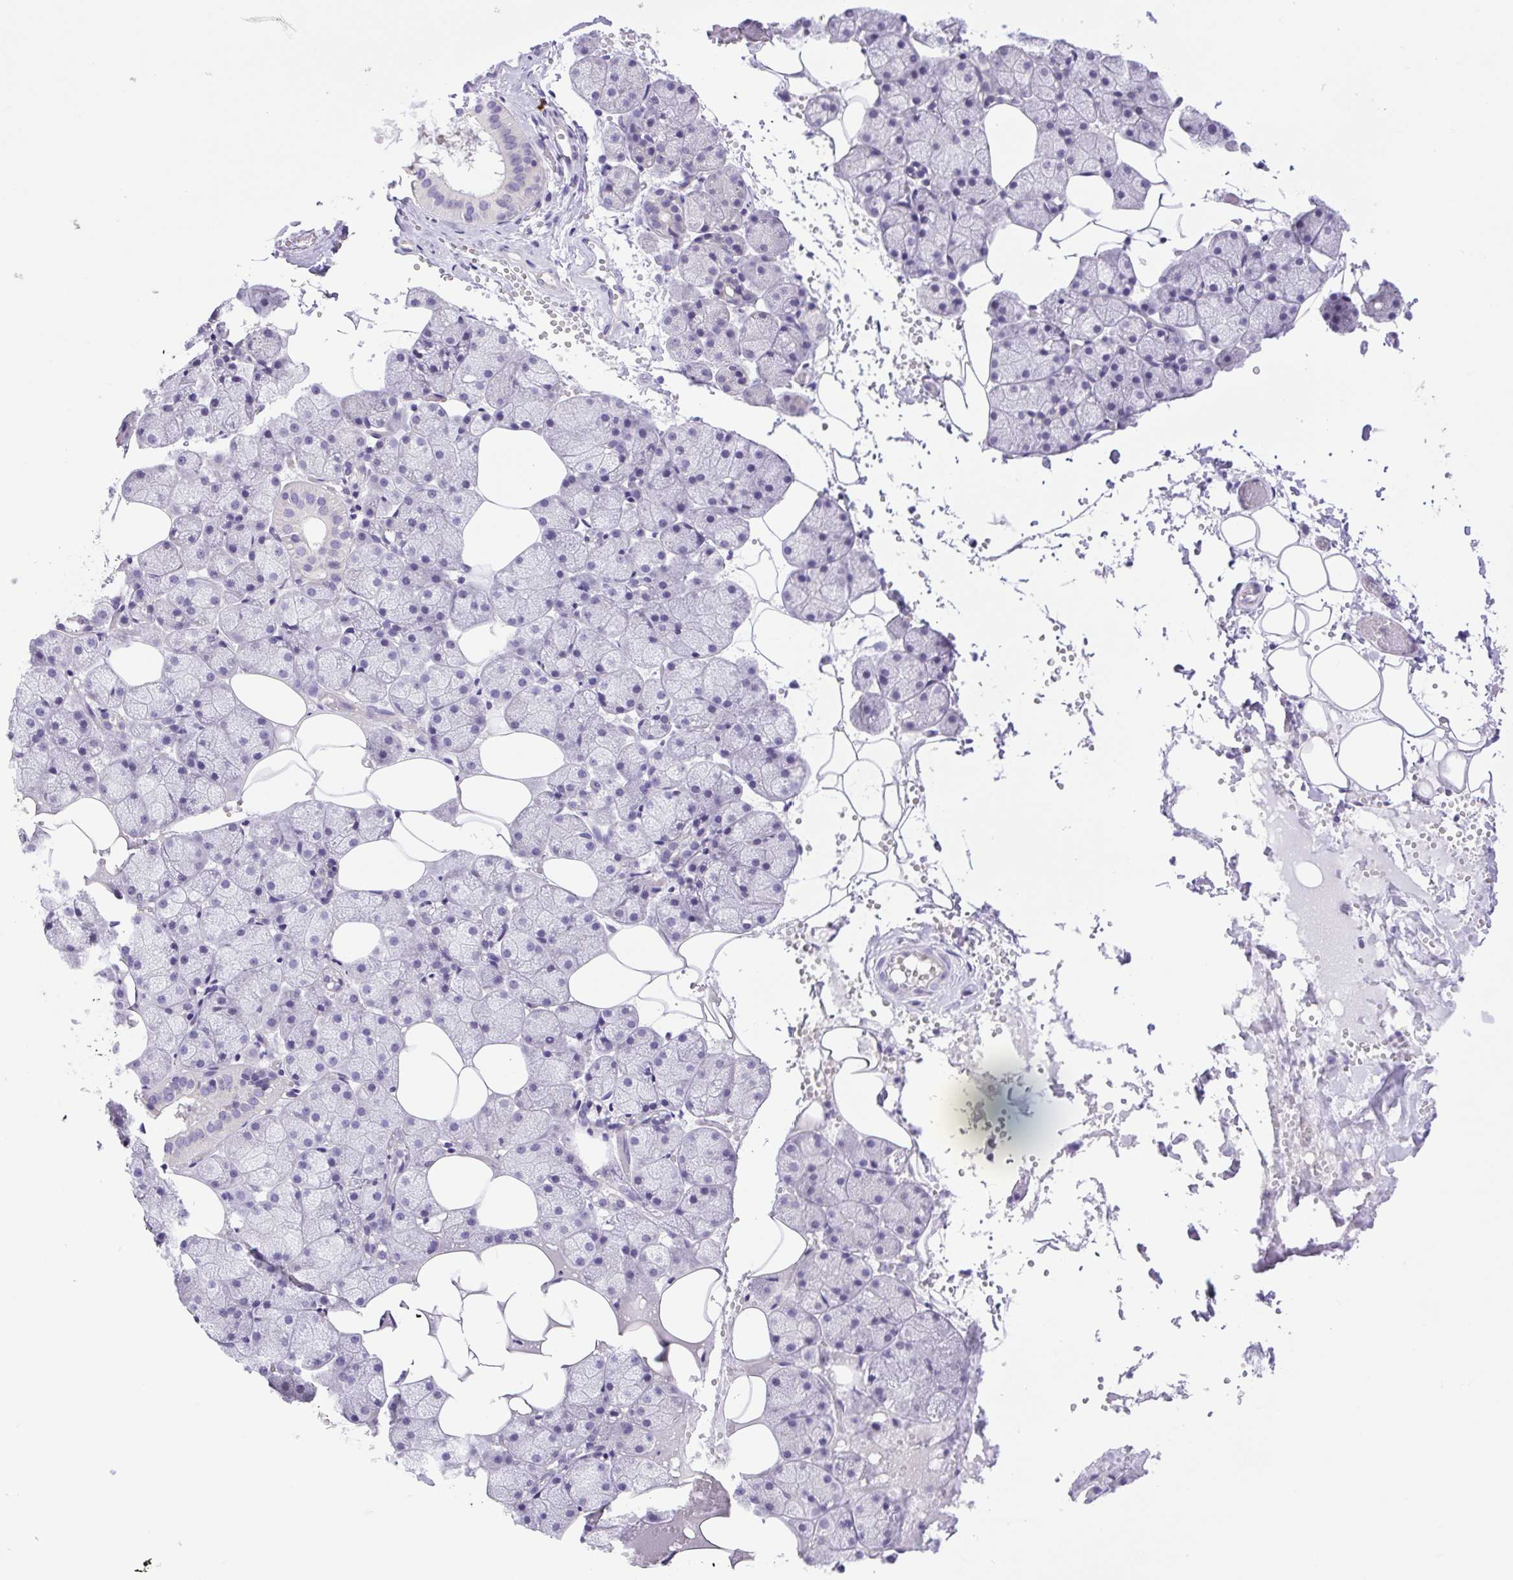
{"staining": {"intensity": "negative", "quantity": "none", "location": "none"}, "tissue": "salivary gland", "cell_type": "Glandular cells", "image_type": "normal", "snomed": [{"axis": "morphology", "description": "Normal tissue, NOS"}, {"axis": "topography", "description": "Salivary gland"}], "caption": "High power microscopy photomicrograph of an immunohistochemistry photomicrograph of benign salivary gland, revealing no significant staining in glandular cells.", "gene": "FAM177B", "patient": {"sex": "male", "age": 38}}